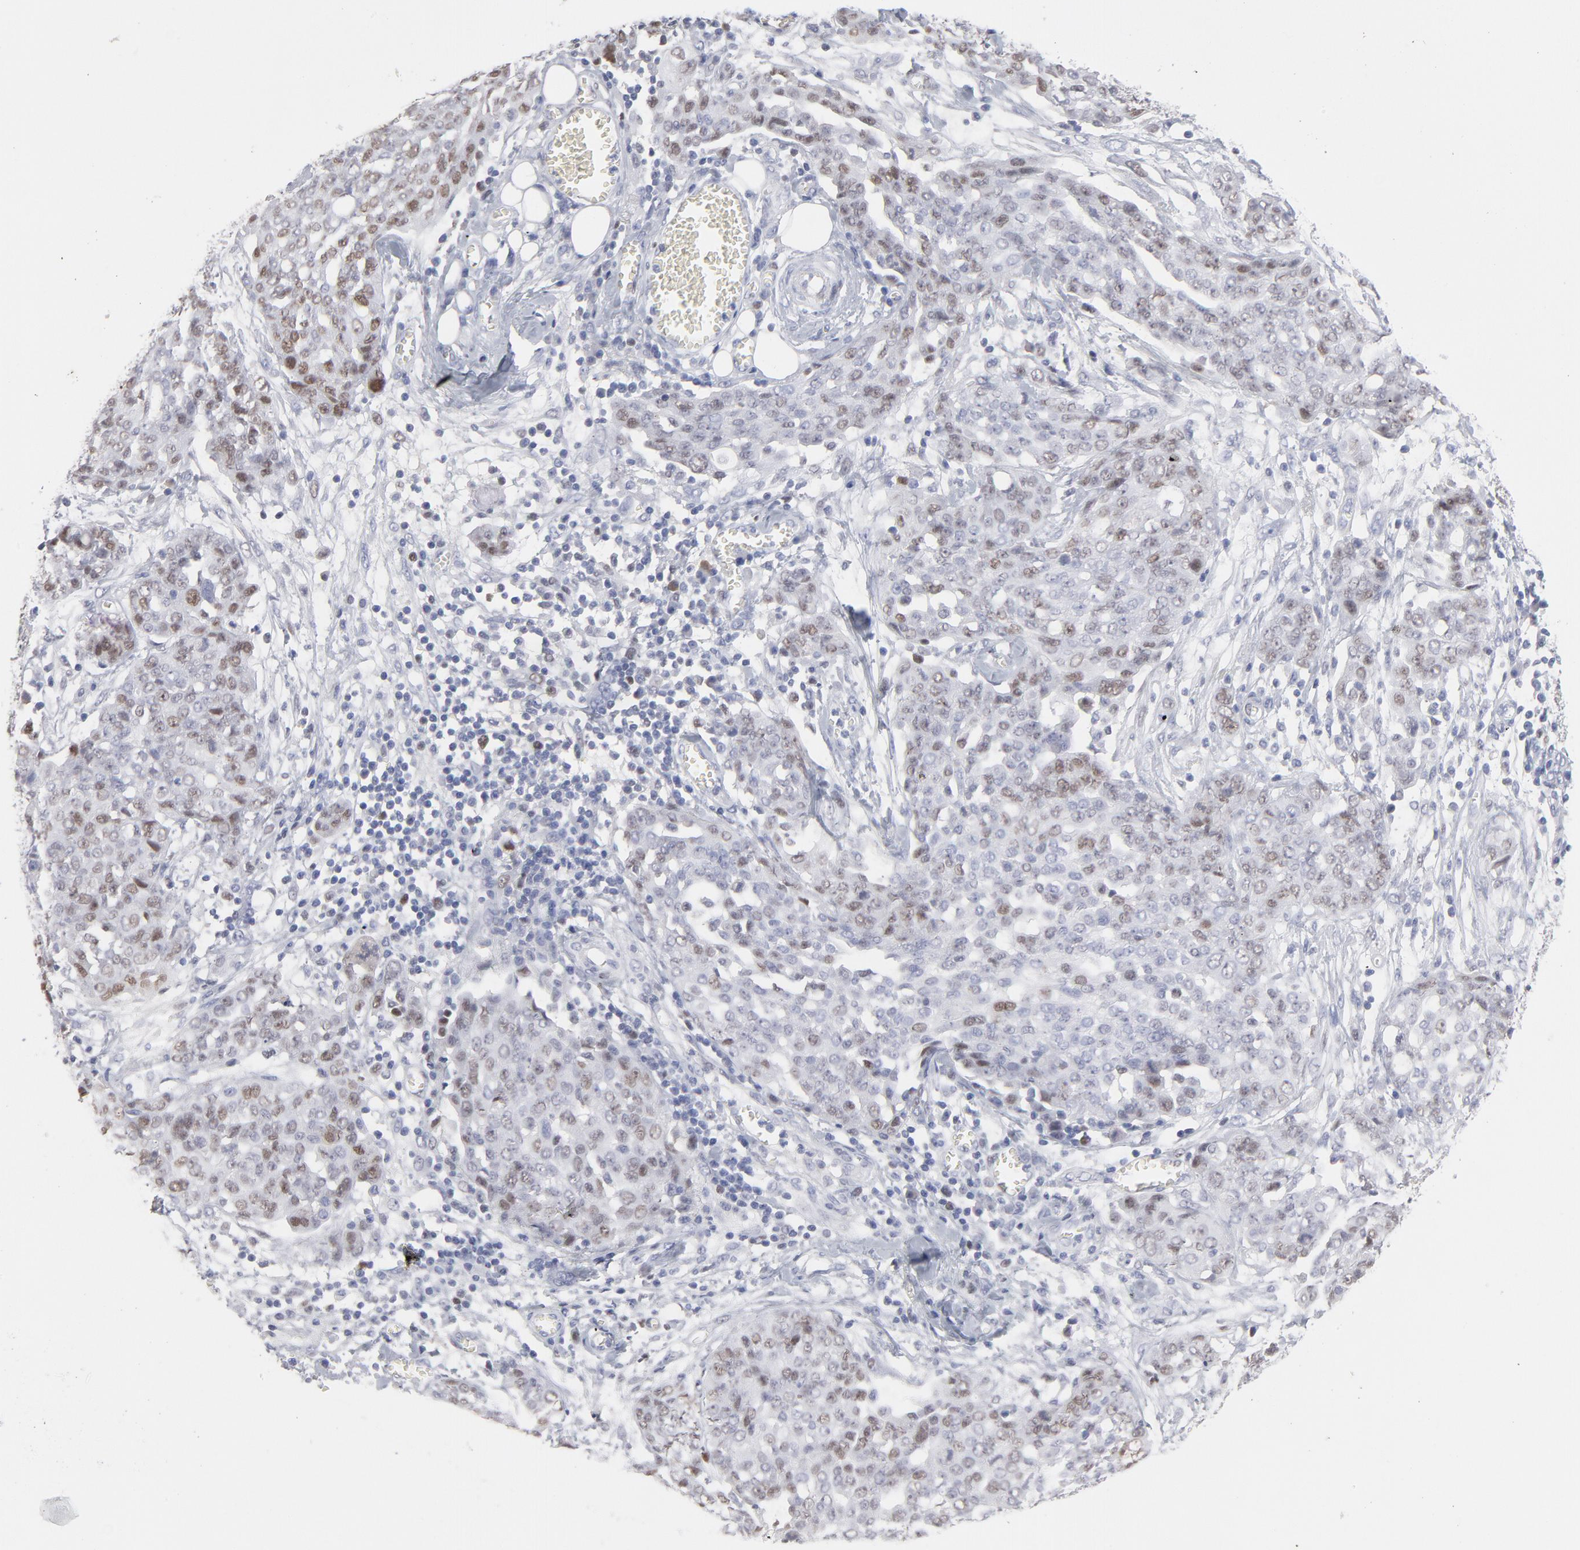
{"staining": {"intensity": "moderate", "quantity": "25%-75%", "location": "nuclear"}, "tissue": "ovarian cancer", "cell_type": "Tumor cells", "image_type": "cancer", "snomed": [{"axis": "morphology", "description": "Cystadenocarcinoma, serous, NOS"}, {"axis": "topography", "description": "Soft tissue"}, {"axis": "topography", "description": "Ovary"}], "caption": "Ovarian cancer (serous cystadenocarcinoma) was stained to show a protein in brown. There is medium levels of moderate nuclear expression in about 25%-75% of tumor cells. (brown staining indicates protein expression, while blue staining denotes nuclei).", "gene": "MCM7", "patient": {"sex": "female", "age": 57}}